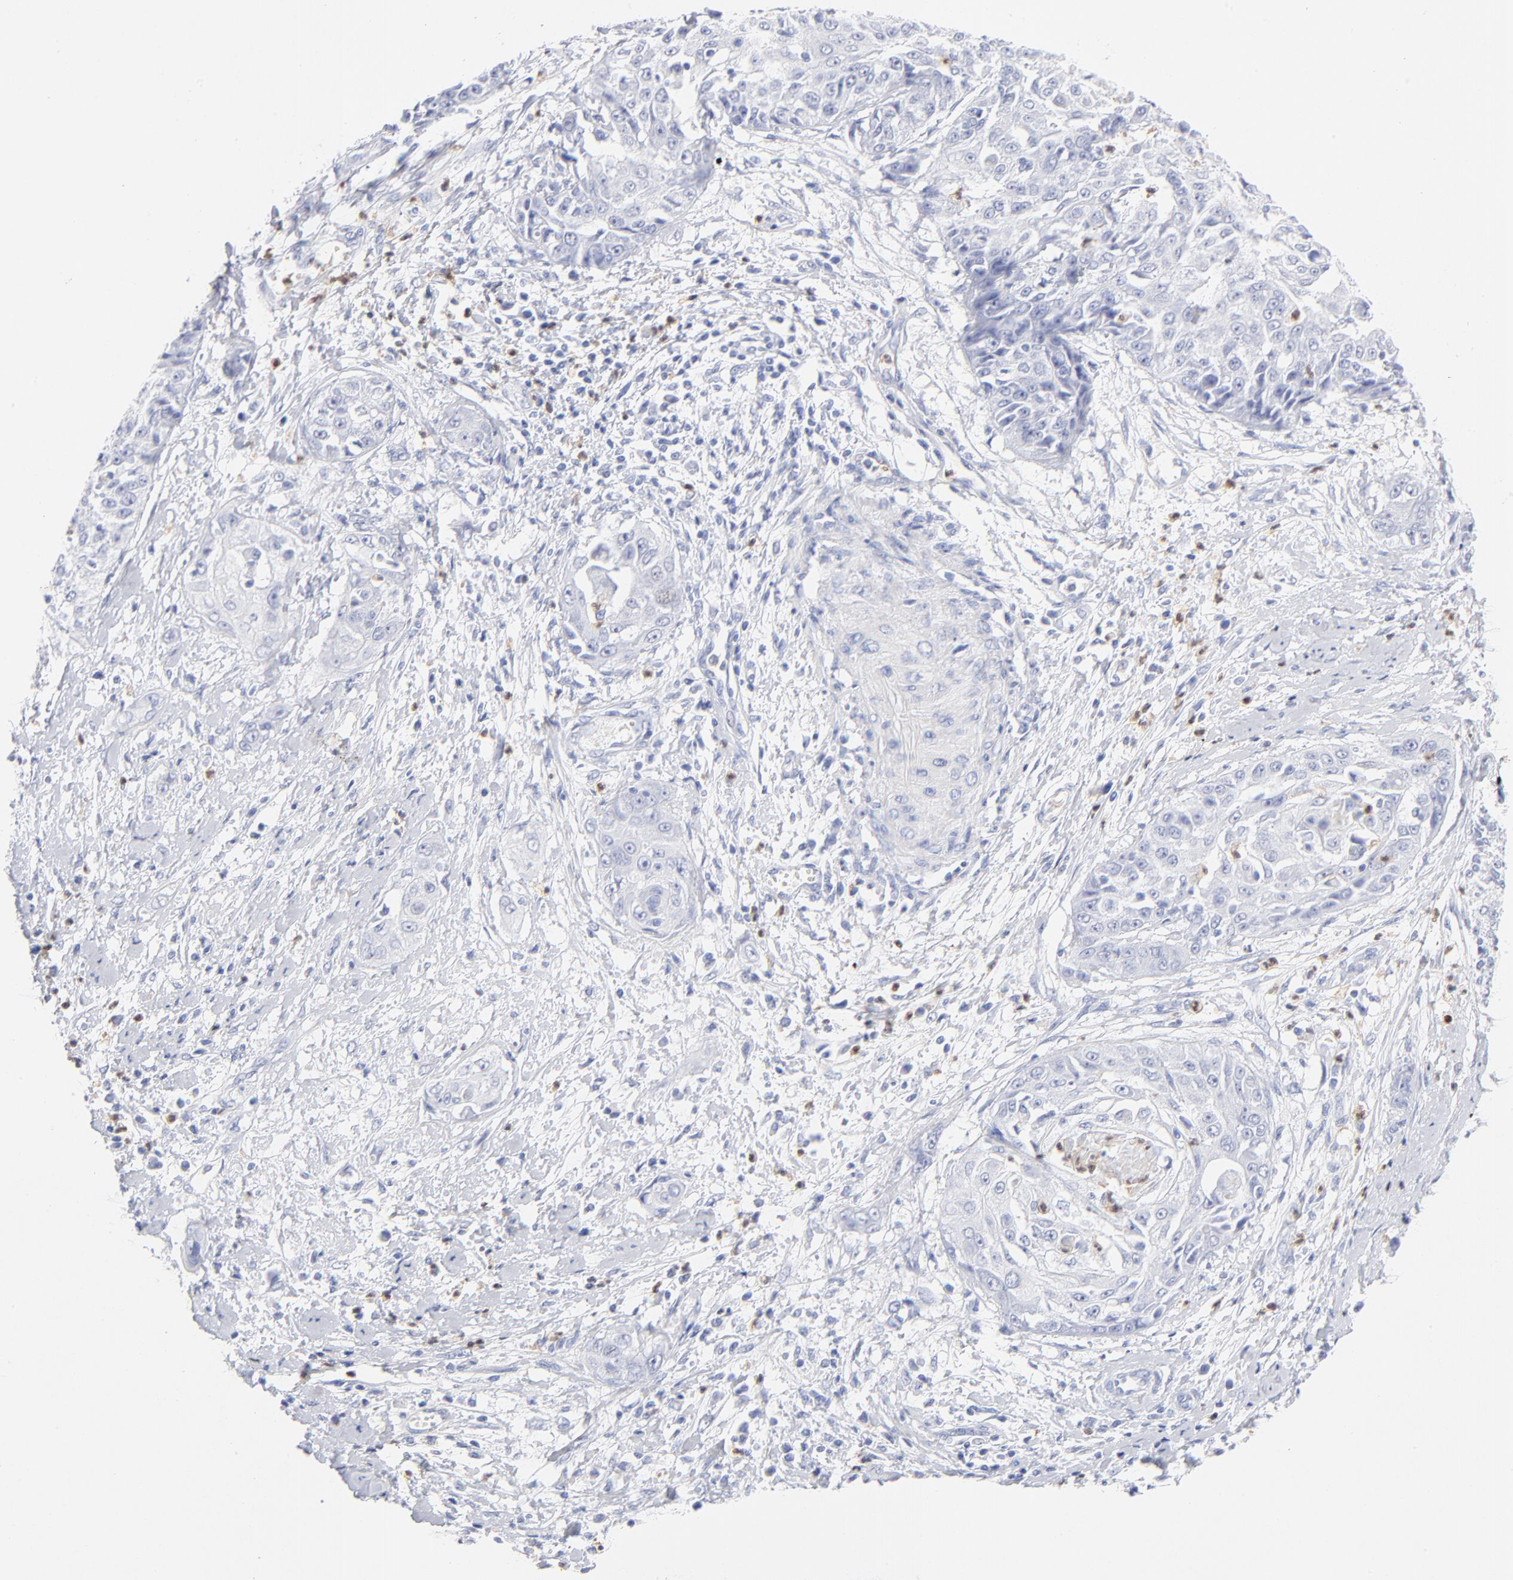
{"staining": {"intensity": "negative", "quantity": "none", "location": "none"}, "tissue": "cervical cancer", "cell_type": "Tumor cells", "image_type": "cancer", "snomed": [{"axis": "morphology", "description": "Squamous cell carcinoma, NOS"}, {"axis": "topography", "description": "Cervix"}], "caption": "High magnification brightfield microscopy of cervical cancer stained with DAB (3,3'-diaminobenzidine) (brown) and counterstained with hematoxylin (blue): tumor cells show no significant expression. (DAB (3,3'-diaminobenzidine) immunohistochemistry (IHC) with hematoxylin counter stain).", "gene": "ARG1", "patient": {"sex": "female", "age": 64}}